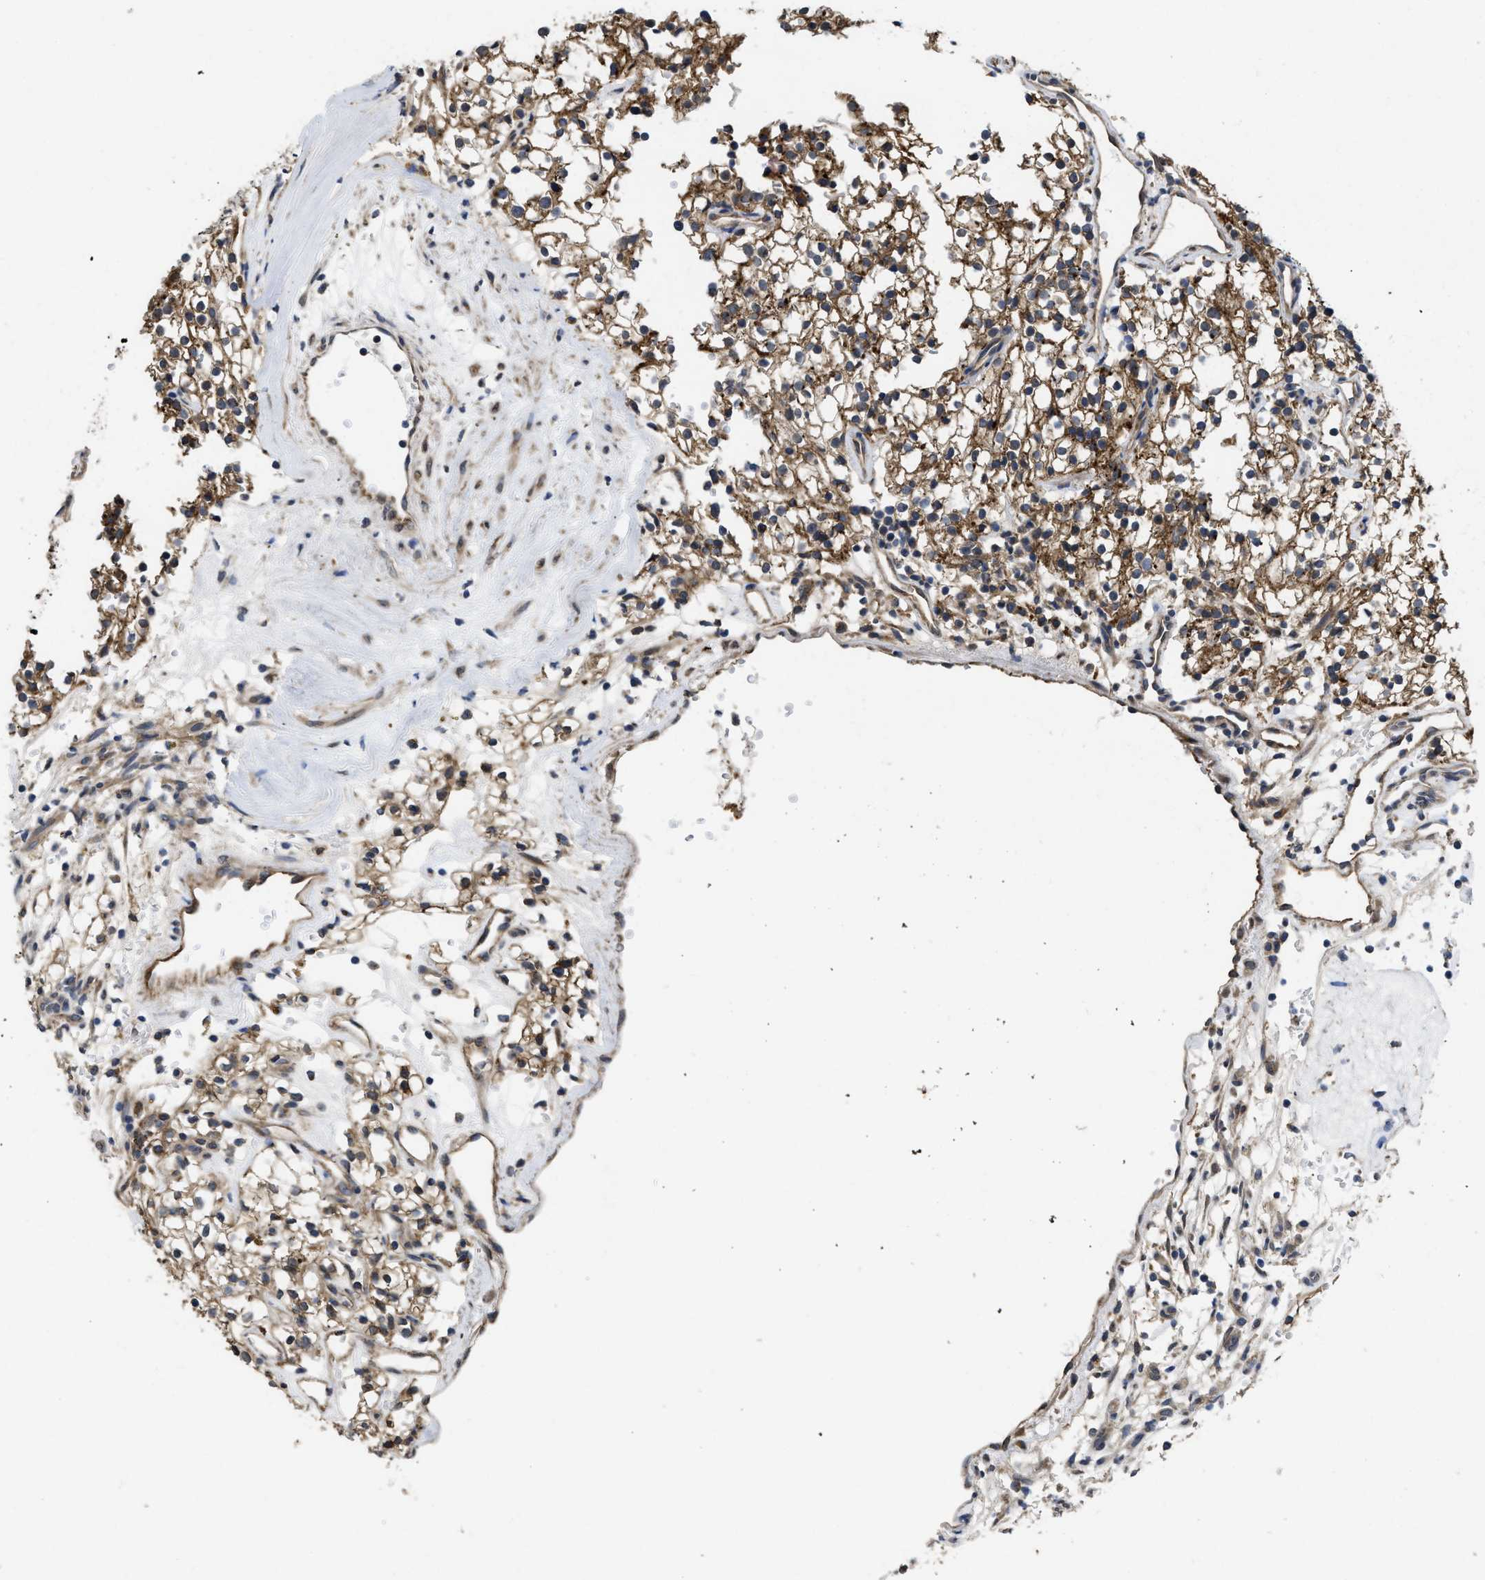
{"staining": {"intensity": "moderate", "quantity": ">75%", "location": "cytoplasmic/membranous"}, "tissue": "renal cancer", "cell_type": "Tumor cells", "image_type": "cancer", "snomed": [{"axis": "morphology", "description": "Adenocarcinoma, NOS"}, {"axis": "topography", "description": "Kidney"}], "caption": "Renal adenocarcinoma stained for a protein demonstrates moderate cytoplasmic/membranous positivity in tumor cells.", "gene": "PKD2", "patient": {"sex": "male", "age": 59}}